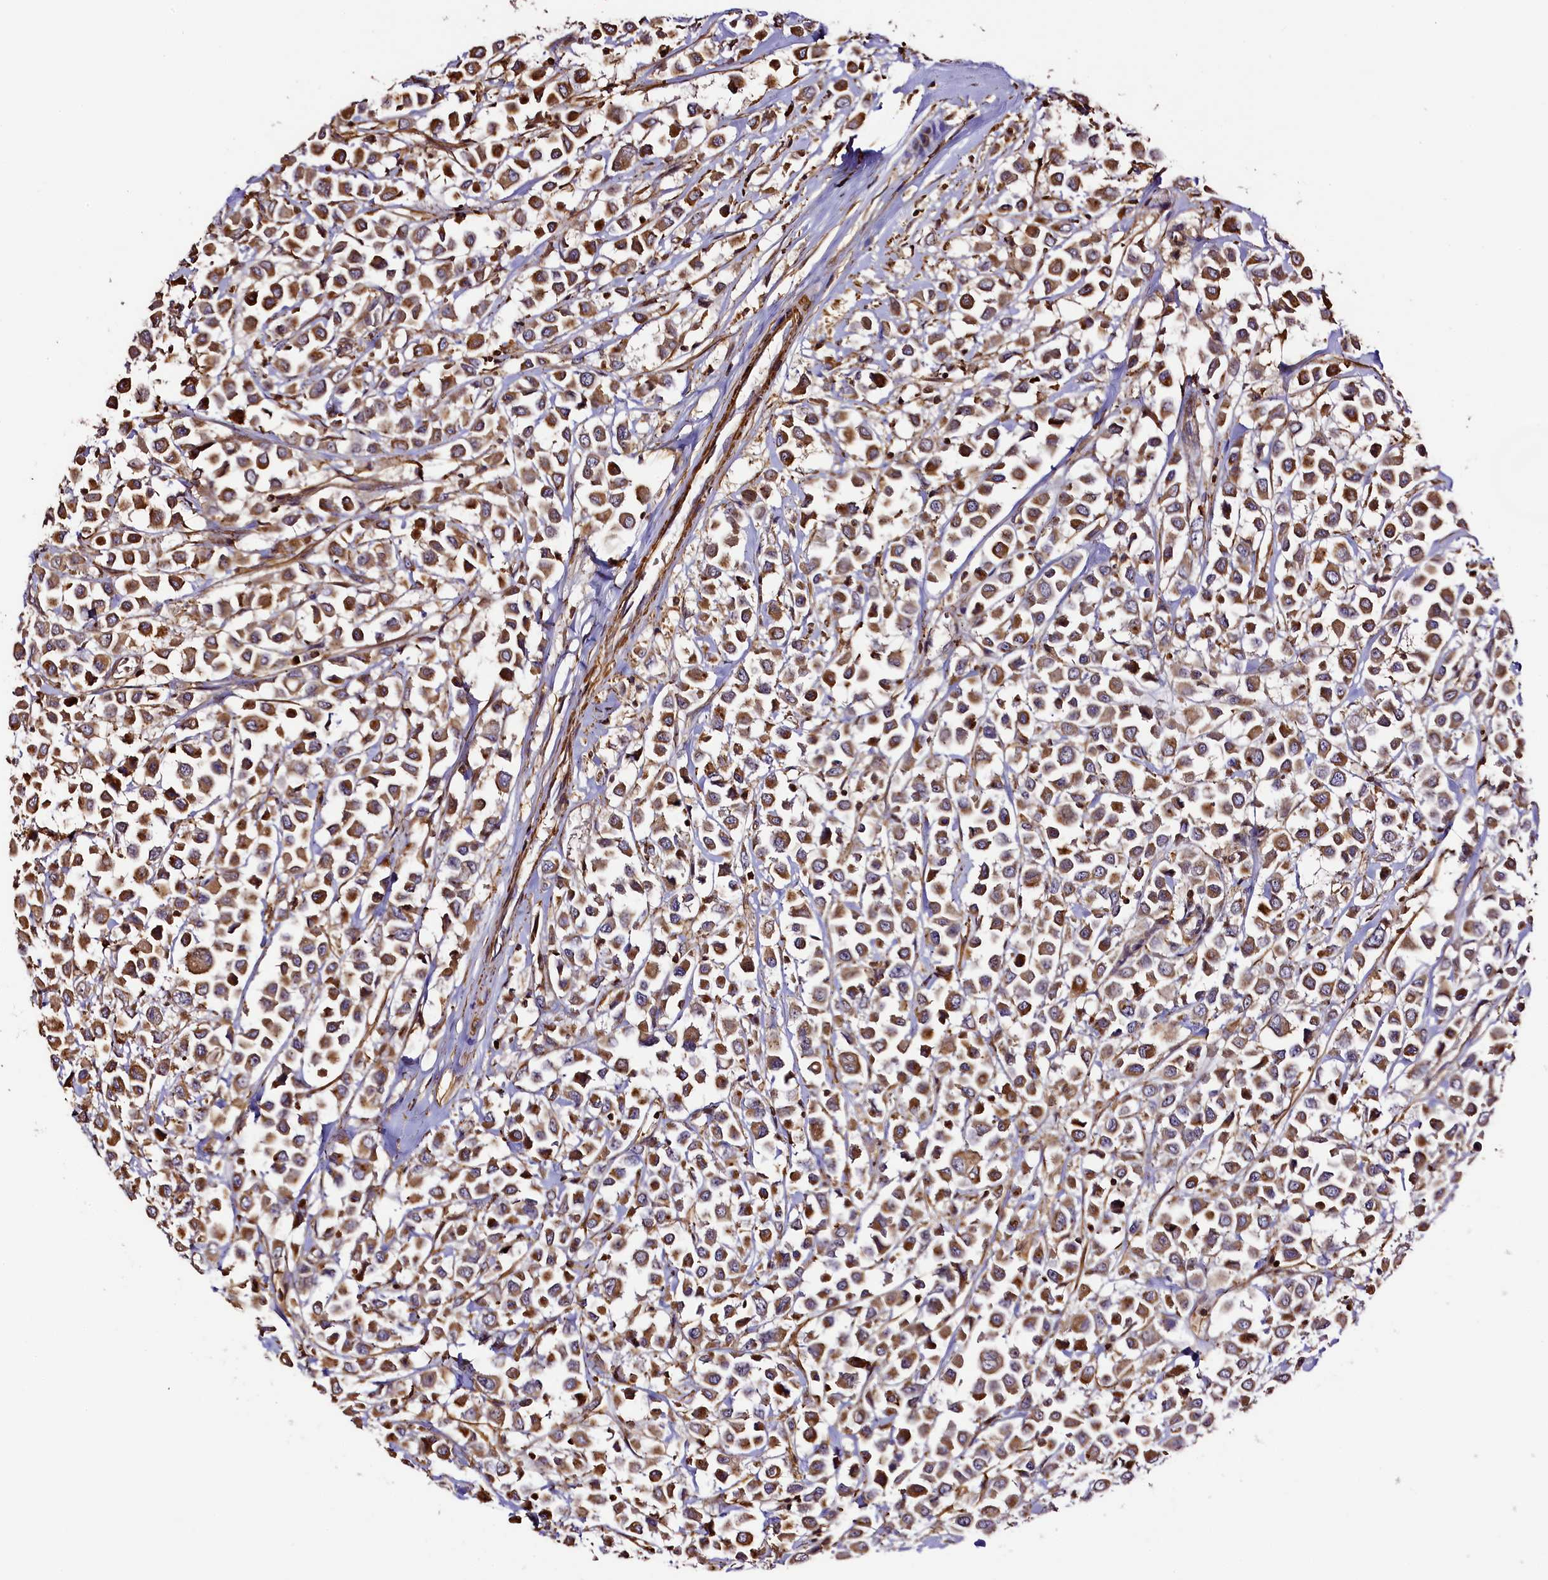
{"staining": {"intensity": "moderate", "quantity": ">75%", "location": "cytoplasmic/membranous"}, "tissue": "breast cancer", "cell_type": "Tumor cells", "image_type": "cancer", "snomed": [{"axis": "morphology", "description": "Duct carcinoma"}, {"axis": "topography", "description": "Breast"}], "caption": "Moderate cytoplasmic/membranous expression is appreciated in approximately >75% of tumor cells in breast cancer.", "gene": "RAPSN", "patient": {"sex": "female", "age": 61}}